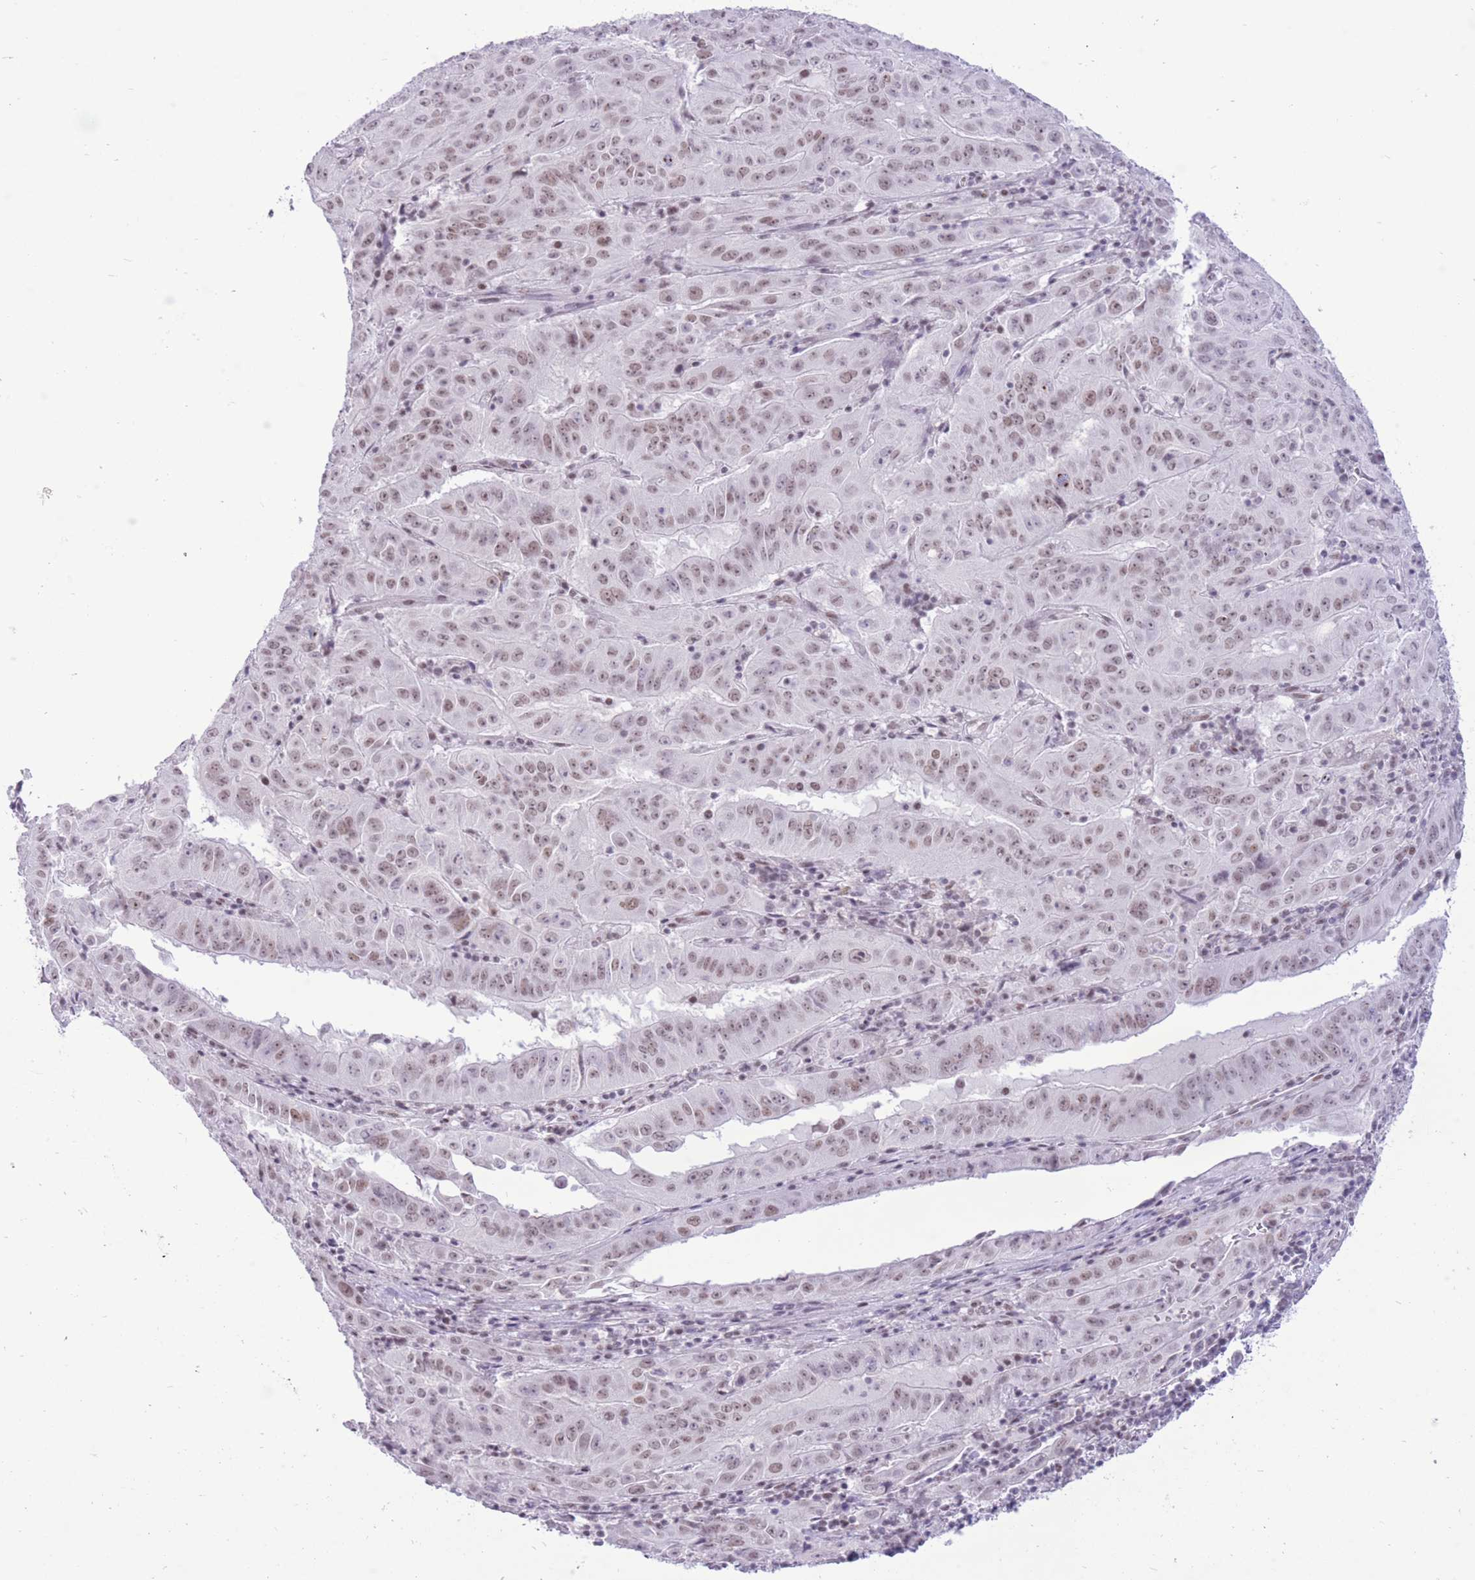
{"staining": {"intensity": "moderate", "quantity": ">75%", "location": "nuclear"}, "tissue": "pancreatic cancer", "cell_type": "Tumor cells", "image_type": "cancer", "snomed": [{"axis": "morphology", "description": "Adenocarcinoma, NOS"}, {"axis": "topography", "description": "Pancreas"}], "caption": "The image exhibits a brown stain indicating the presence of a protein in the nuclear of tumor cells in pancreatic adenocarcinoma.", "gene": "ZBED5", "patient": {"sex": "male", "age": 63}}